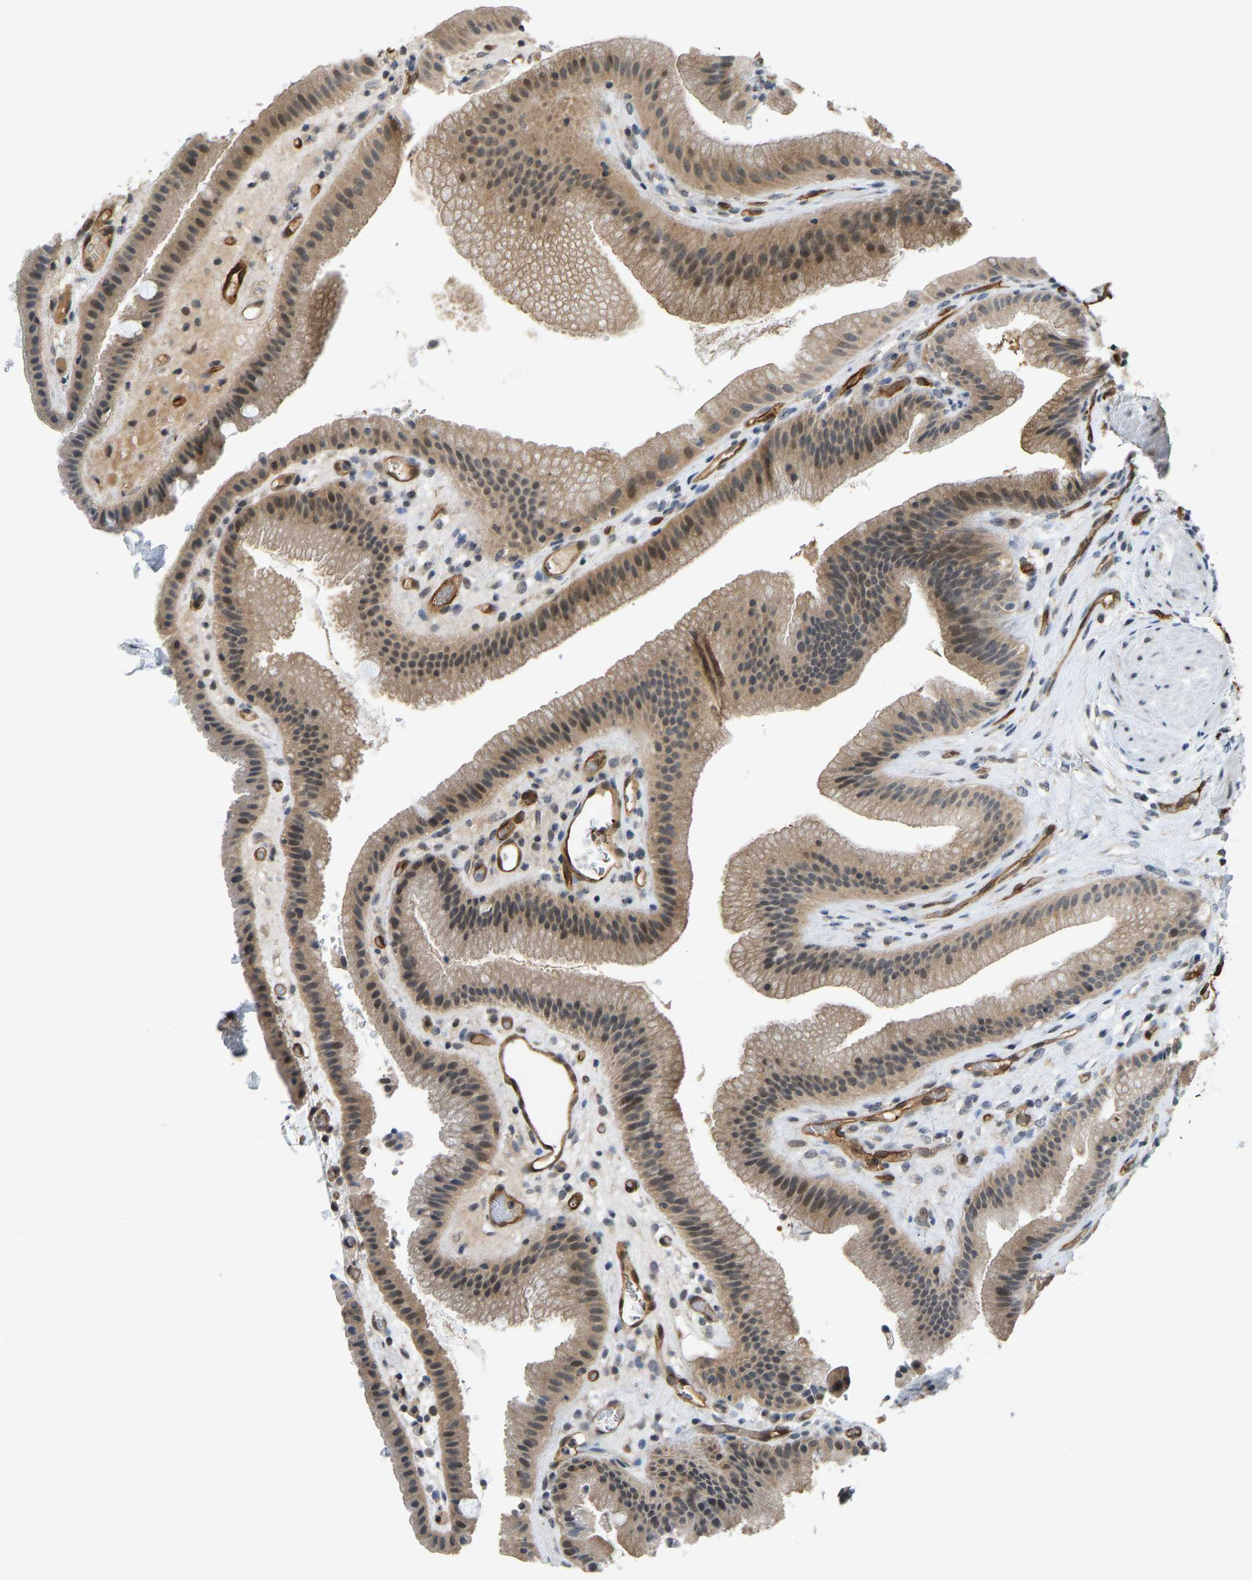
{"staining": {"intensity": "moderate", "quantity": ">75%", "location": "cytoplasmic/membranous"}, "tissue": "gallbladder", "cell_type": "Glandular cells", "image_type": "normal", "snomed": [{"axis": "morphology", "description": "Normal tissue, NOS"}, {"axis": "topography", "description": "Gallbladder"}], "caption": "Gallbladder stained with IHC shows moderate cytoplasmic/membranous expression in about >75% of glandular cells. Nuclei are stained in blue.", "gene": "CCT8", "patient": {"sex": "male", "age": 49}}